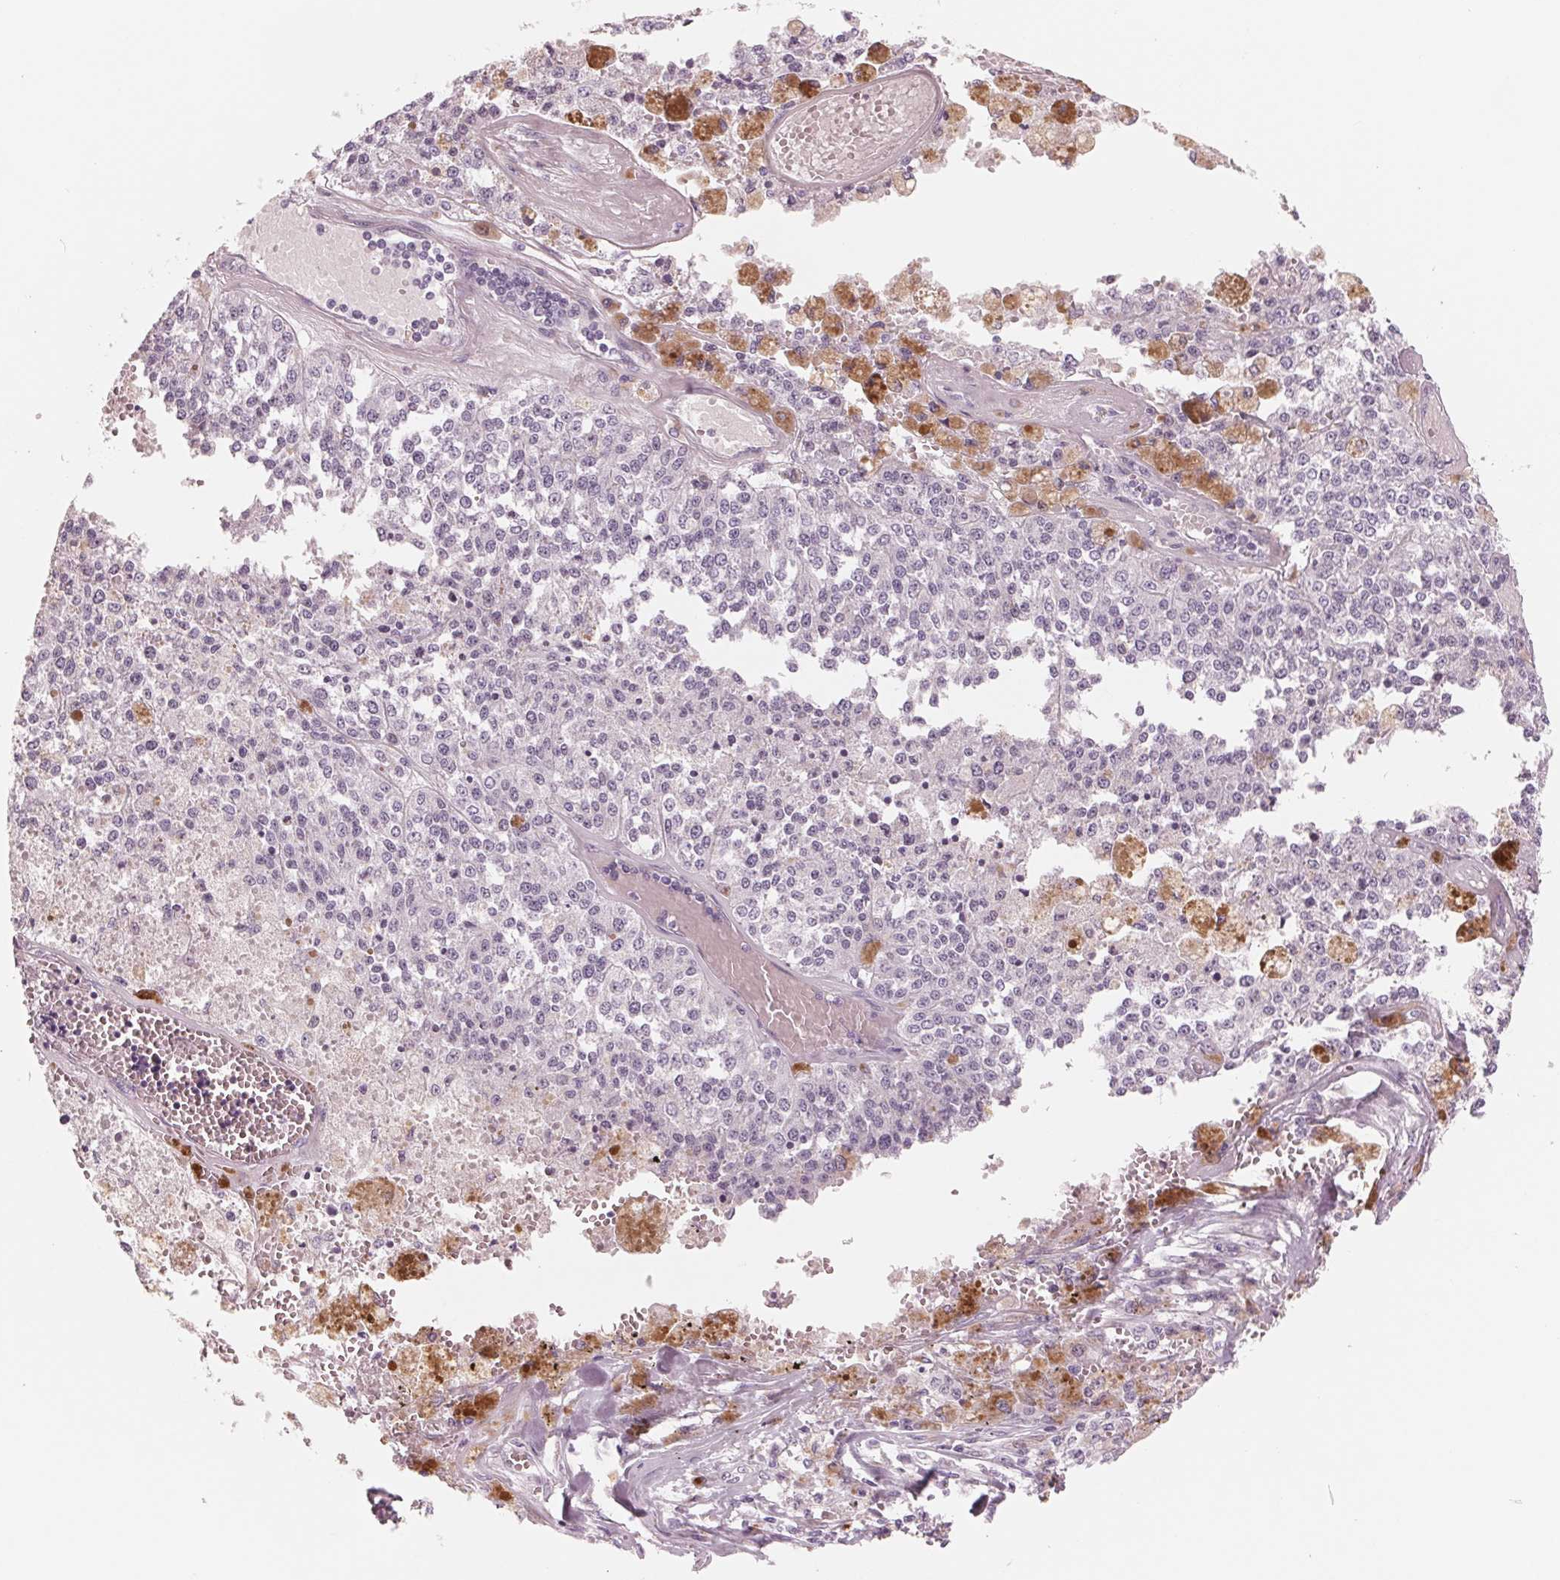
{"staining": {"intensity": "negative", "quantity": "none", "location": "none"}, "tissue": "melanoma", "cell_type": "Tumor cells", "image_type": "cancer", "snomed": [{"axis": "morphology", "description": "Malignant melanoma, Metastatic site"}, {"axis": "topography", "description": "Lymph node"}], "caption": "Tumor cells are negative for brown protein staining in melanoma. Brightfield microscopy of IHC stained with DAB (3,3'-diaminobenzidine) (brown) and hematoxylin (blue), captured at high magnification.", "gene": "IL9R", "patient": {"sex": "female", "age": 64}}